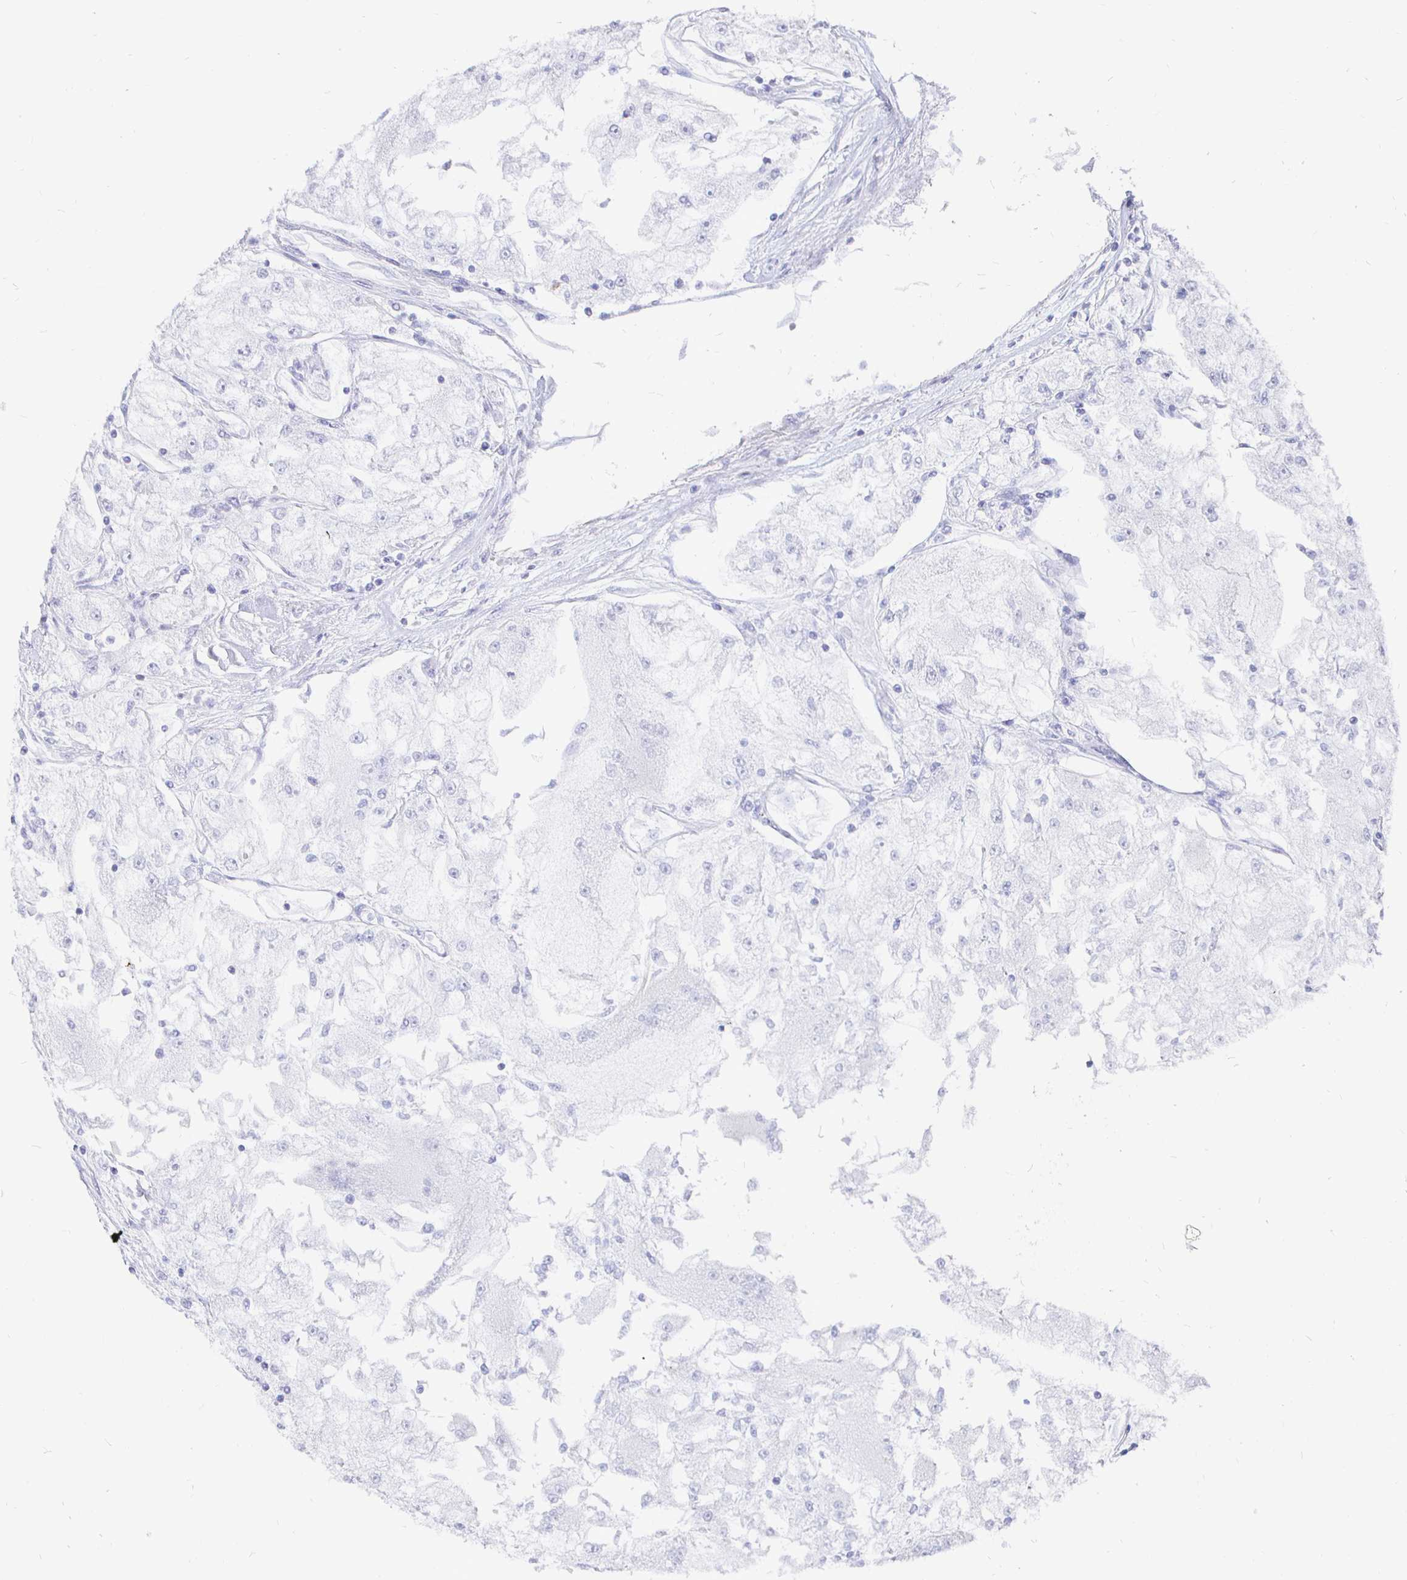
{"staining": {"intensity": "negative", "quantity": "none", "location": "none"}, "tissue": "renal cancer", "cell_type": "Tumor cells", "image_type": "cancer", "snomed": [{"axis": "morphology", "description": "Adenocarcinoma, NOS"}, {"axis": "topography", "description": "Kidney"}], "caption": "High power microscopy micrograph of an IHC histopathology image of renal adenocarcinoma, revealing no significant staining in tumor cells.", "gene": "CR2", "patient": {"sex": "female", "age": 72}}